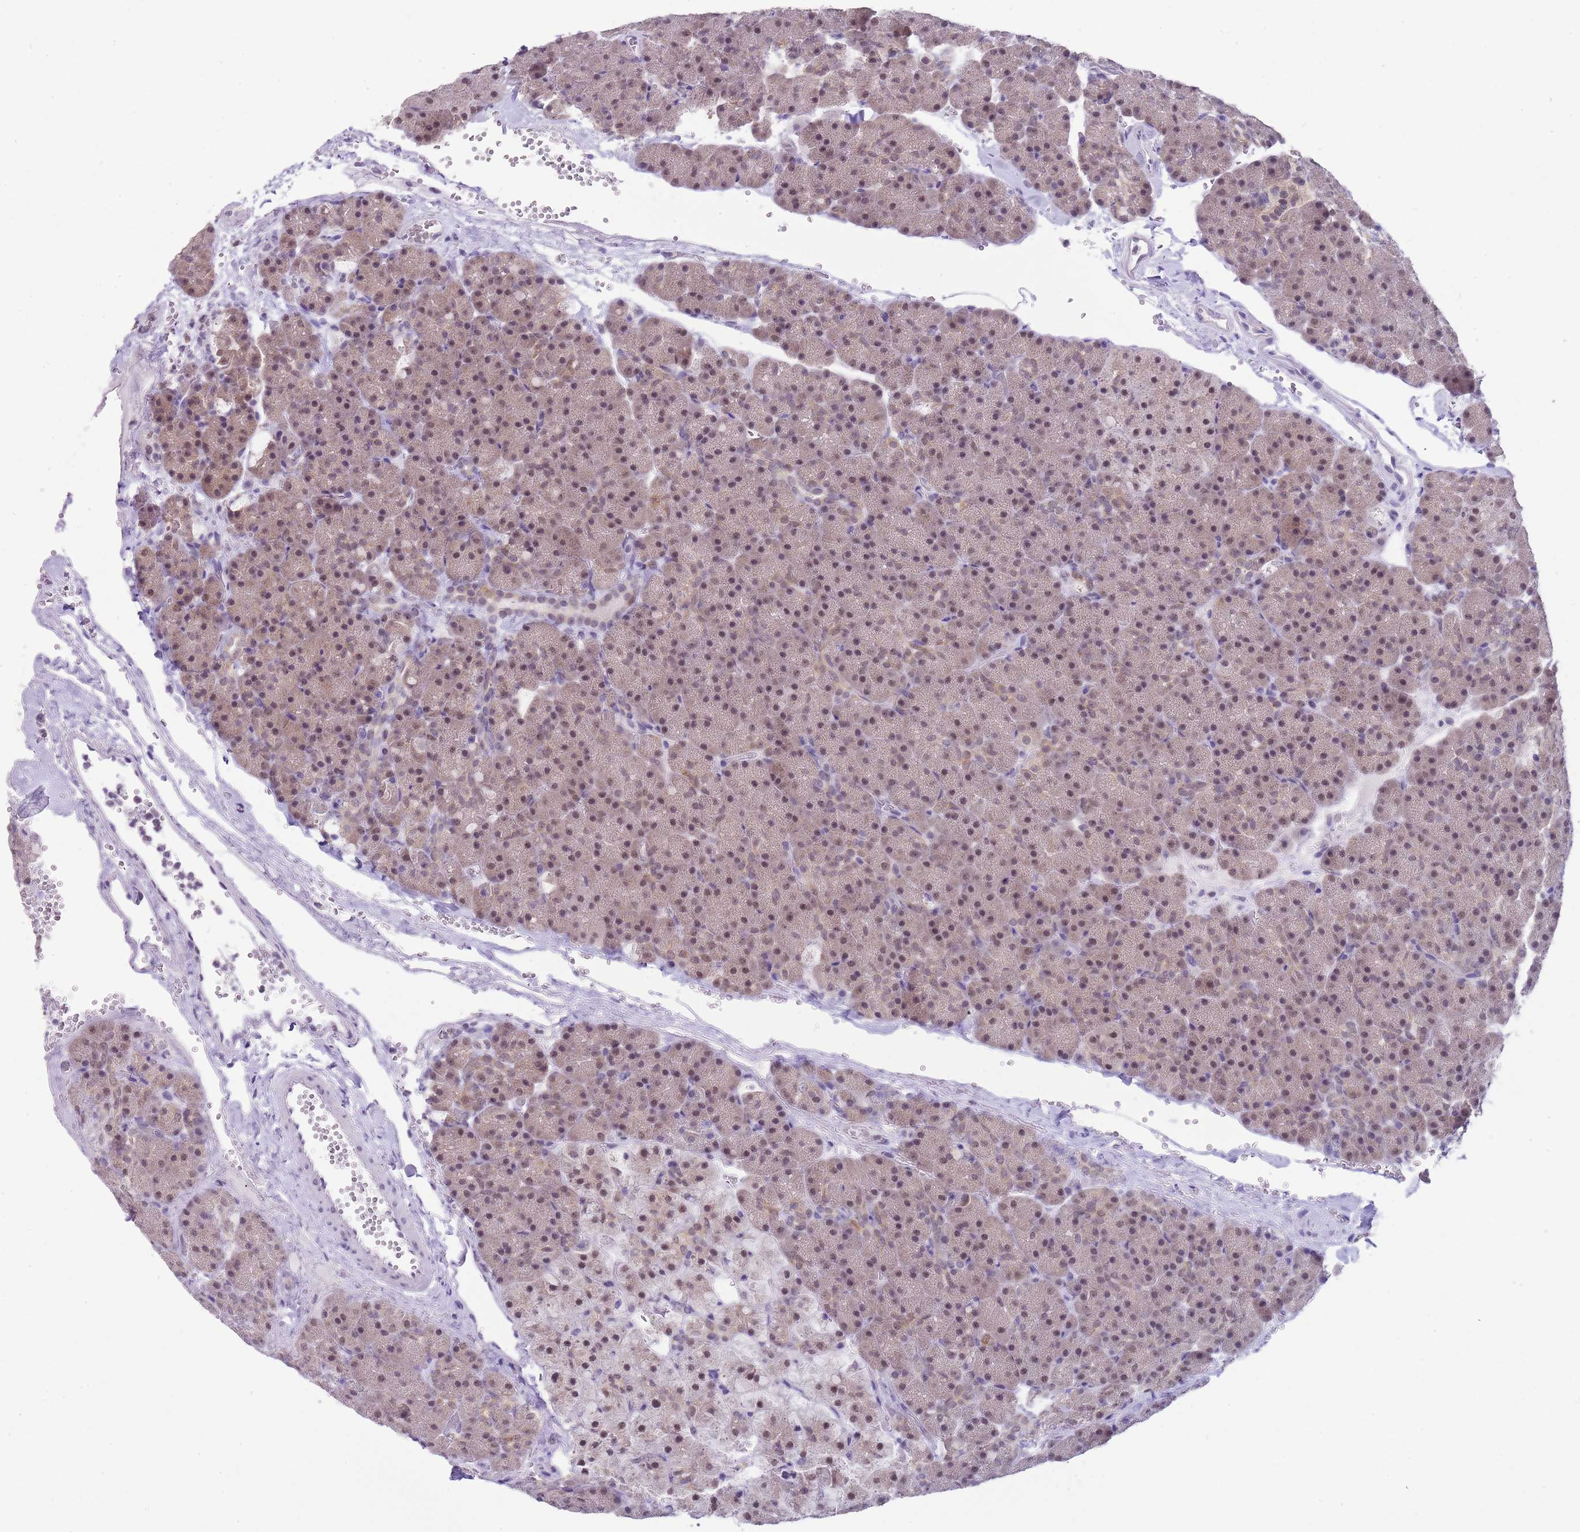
{"staining": {"intensity": "moderate", "quantity": ">75%", "location": "nuclear"}, "tissue": "pancreas", "cell_type": "Exocrine glandular cells", "image_type": "normal", "snomed": [{"axis": "morphology", "description": "Normal tissue, NOS"}, {"axis": "topography", "description": "Pancreas"}], "caption": "Brown immunohistochemical staining in benign pancreas displays moderate nuclear expression in approximately >75% of exocrine glandular cells. Ihc stains the protein of interest in brown and the nuclei are stained blue.", "gene": "SEPHS2", "patient": {"sex": "male", "age": 36}}